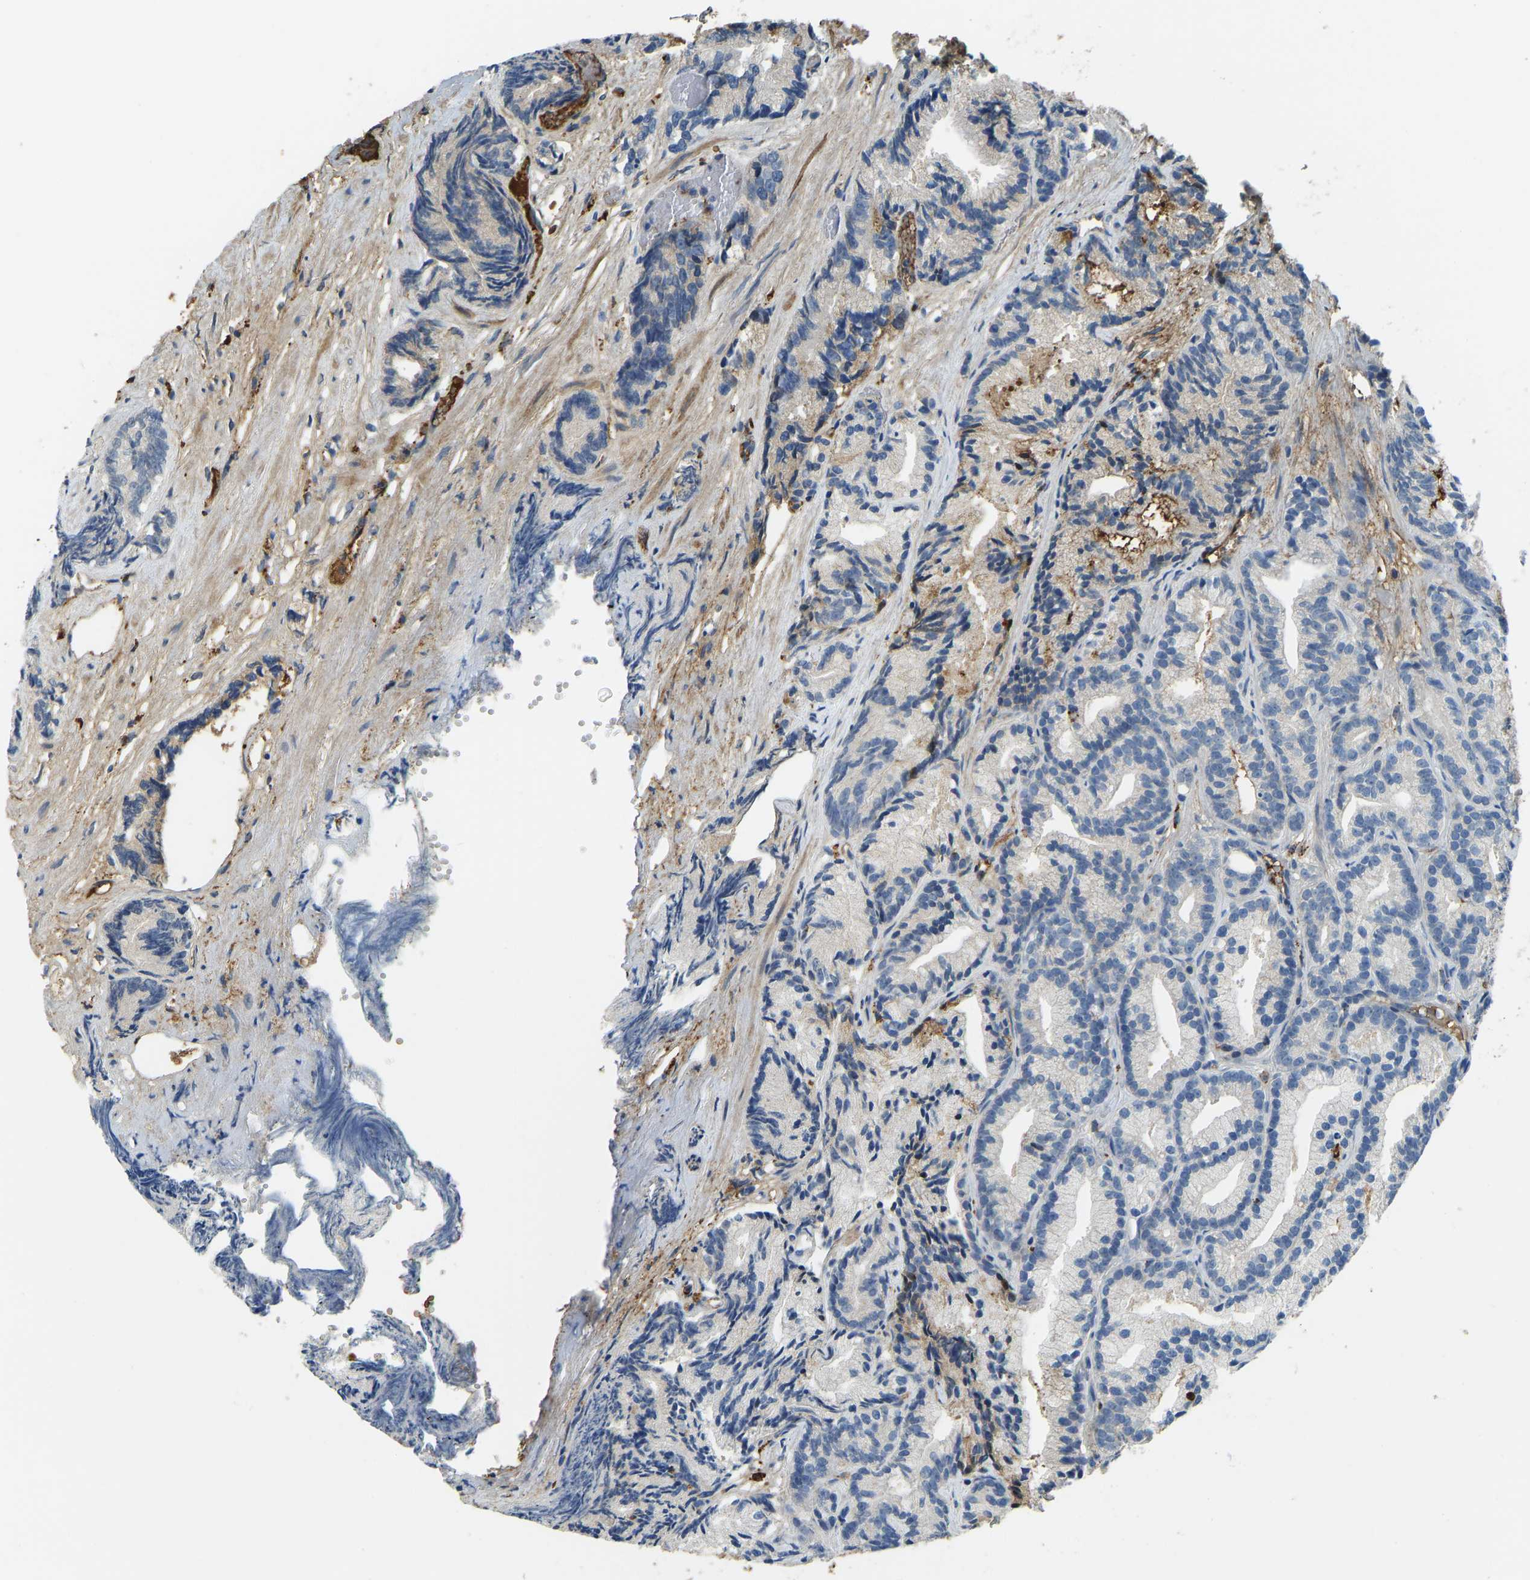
{"staining": {"intensity": "negative", "quantity": "none", "location": "none"}, "tissue": "prostate cancer", "cell_type": "Tumor cells", "image_type": "cancer", "snomed": [{"axis": "morphology", "description": "Adenocarcinoma, Low grade"}, {"axis": "topography", "description": "Prostate"}], "caption": "Tumor cells are negative for protein expression in human prostate low-grade adenocarcinoma. (DAB (3,3'-diaminobenzidine) immunohistochemistry visualized using brightfield microscopy, high magnification).", "gene": "THBS4", "patient": {"sex": "male", "age": 89}}